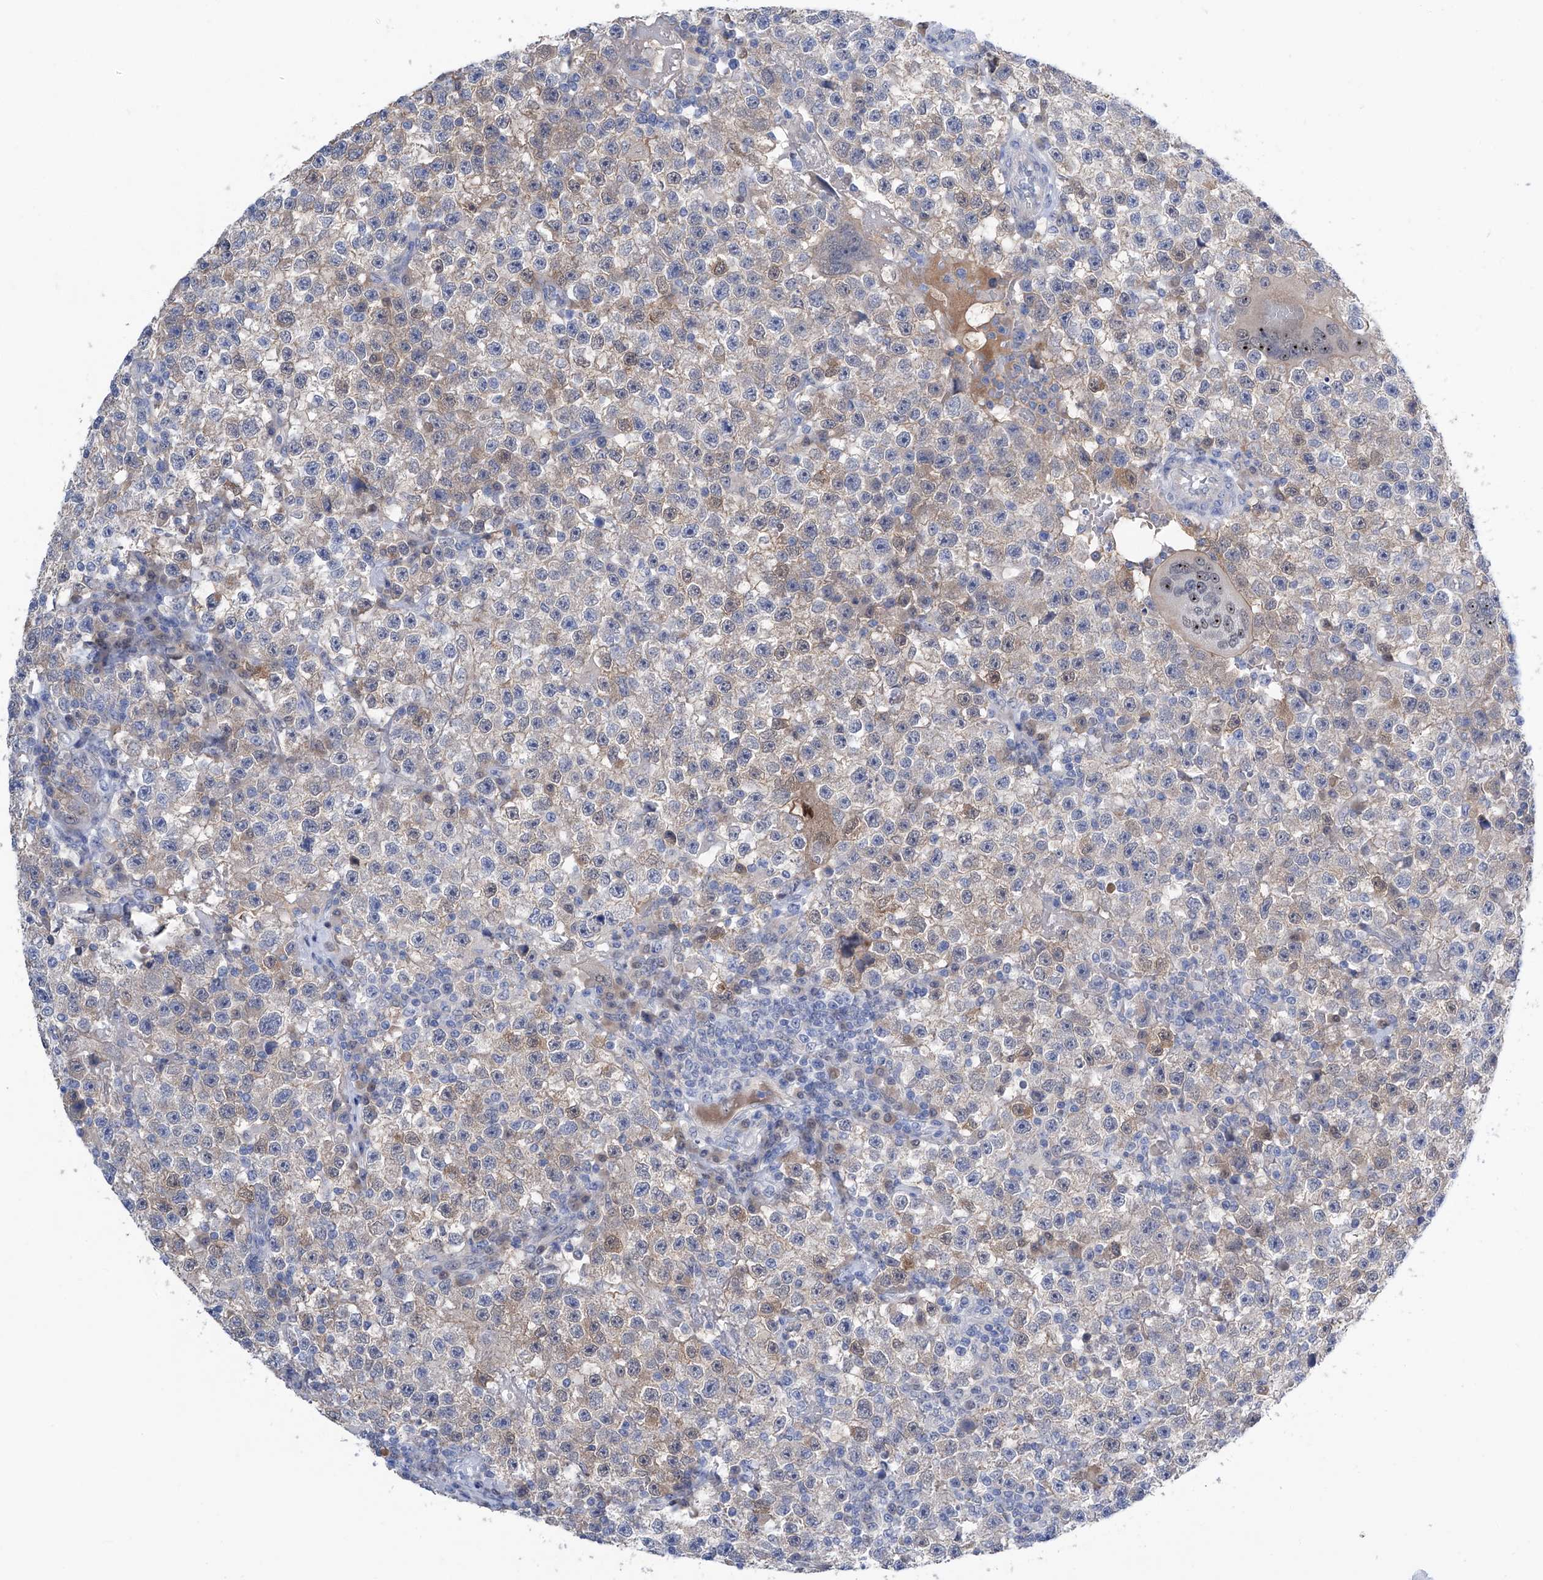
{"staining": {"intensity": "weak", "quantity": "<25%", "location": "cytoplasmic/membranous"}, "tissue": "testis cancer", "cell_type": "Tumor cells", "image_type": "cancer", "snomed": [{"axis": "morphology", "description": "Seminoma, NOS"}, {"axis": "topography", "description": "Testis"}], "caption": "High magnification brightfield microscopy of testis cancer stained with DAB (3,3'-diaminobenzidine) (brown) and counterstained with hematoxylin (blue): tumor cells show no significant staining.", "gene": "PGM3", "patient": {"sex": "male", "age": 22}}